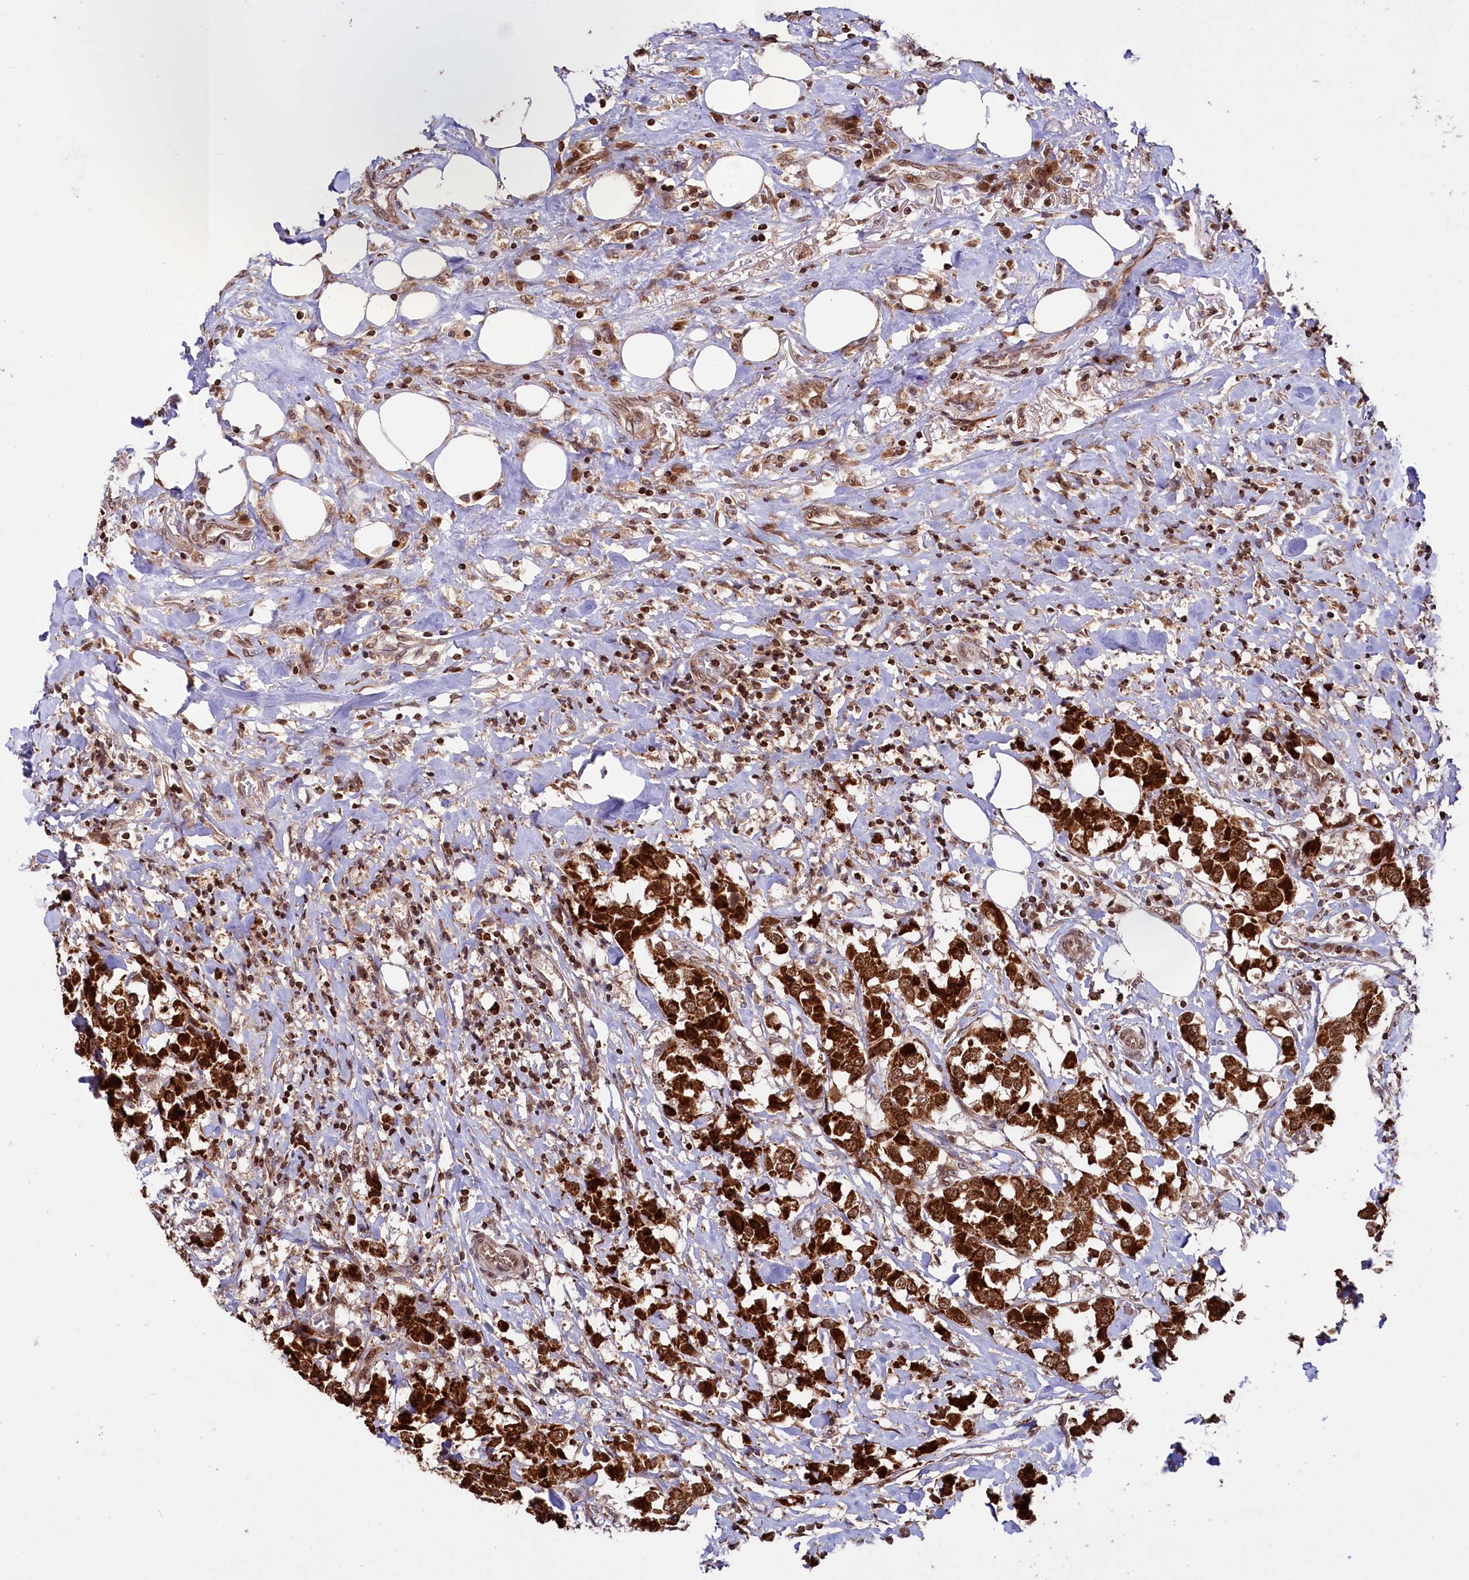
{"staining": {"intensity": "strong", "quantity": ">75%", "location": "cytoplasmic/membranous,nuclear"}, "tissue": "breast cancer", "cell_type": "Tumor cells", "image_type": "cancer", "snomed": [{"axis": "morphology", "description": "Duct carcinoma"}, {"axis": "topography", "description": "Breast"}], "caption": "Immunohistochemistry of human breast cancer demonstrates high levels of strong cytoplasmic/membranous and nuclear staining in approximately >75% of tumor cells. The staining is performed using DAB (3,3'-diaminobenzidine) brown chromogen to label protein expression. The nuclei are counter-stained blue using hematoxylin.", "gene": "PHC3", "patient": {"sex": "female", "age": 80}}